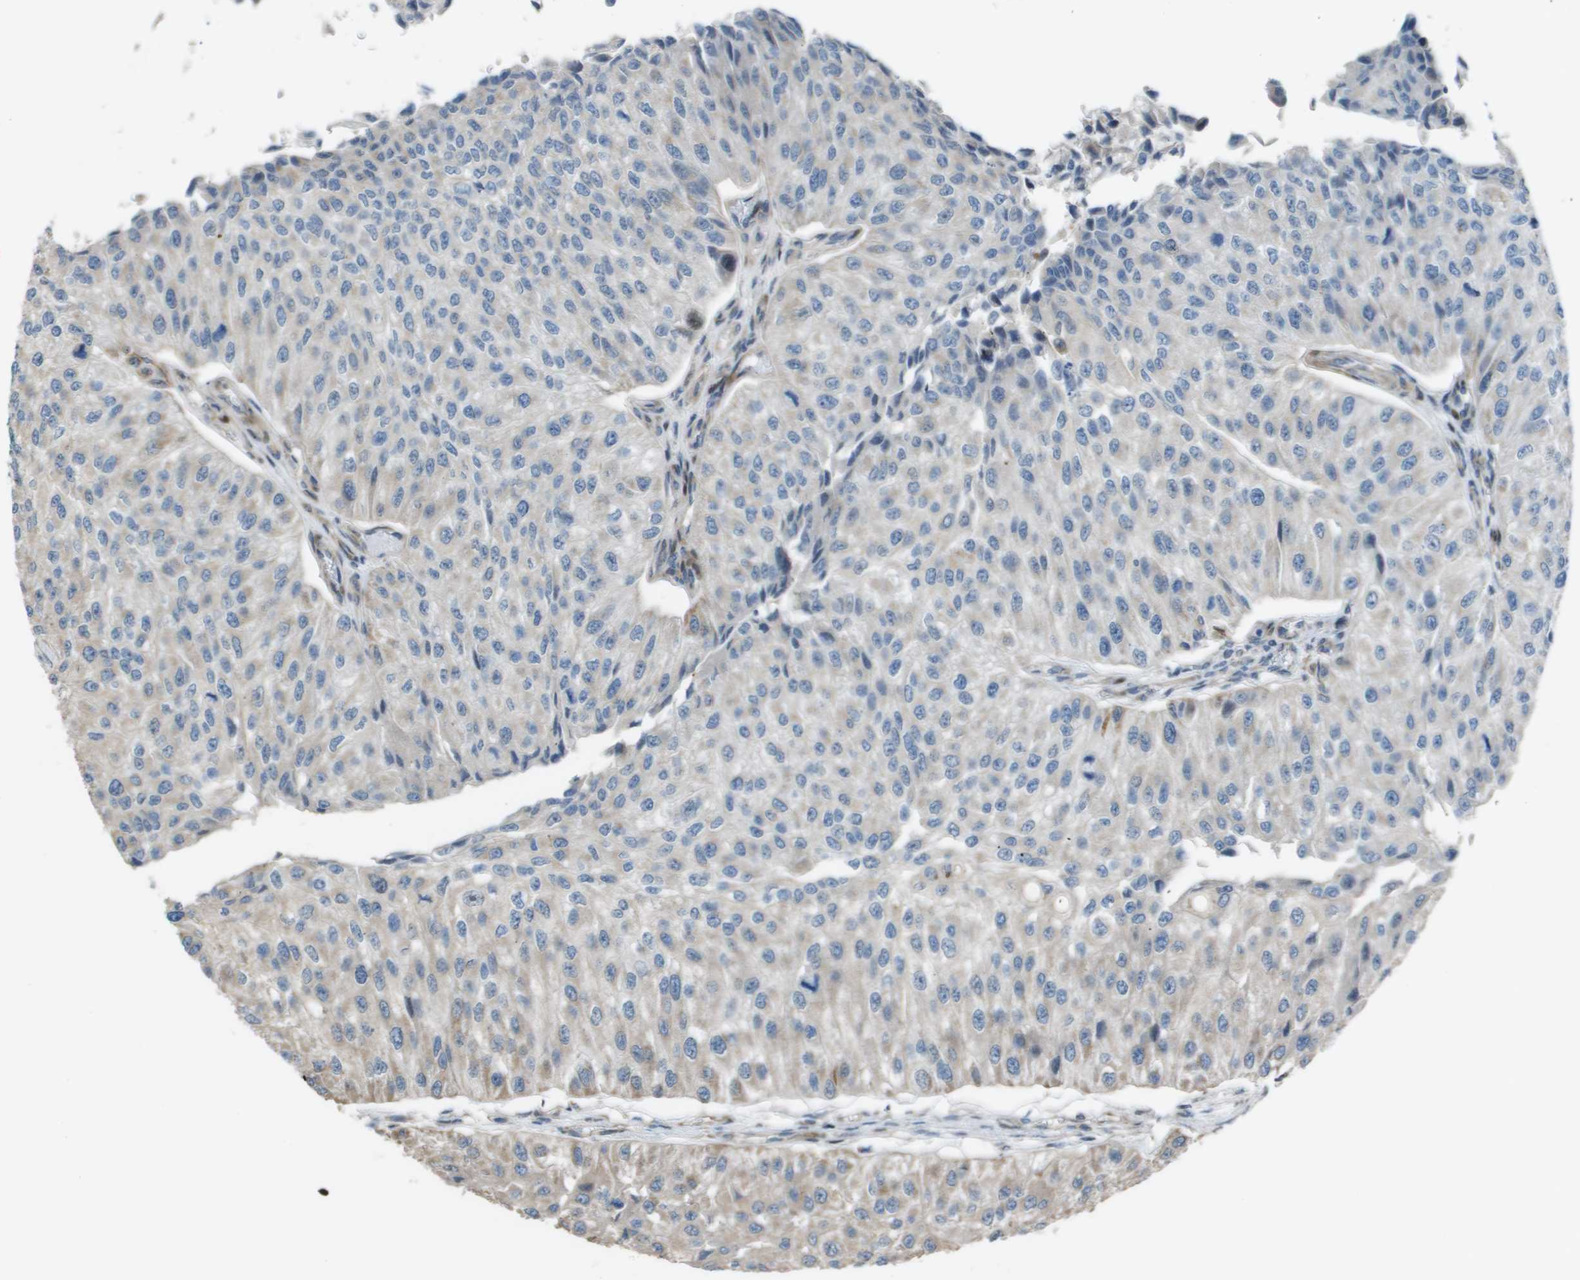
{"staining": {"intensity": "weak", "quantity": "<25%", "location": "cytoplasmic/membranous"}, "tissue": "urothelial cancer", "cell_type": "Tumor cells", "image_type": "cancer", "snomed": [{"axis": "morphology", "description": "Urothelial carcinoma, High grade"}, {"axis": "topography", "description": "Kidney"}, {"axis": "topography", "description": "Urinary bladder"}], "caption": "A histopathology image of urothelial cancer stained for a protein displays no brown staining in tumor cells.", "gene": "MGAT3", "patient": {"sex": "male", "age": 77}}